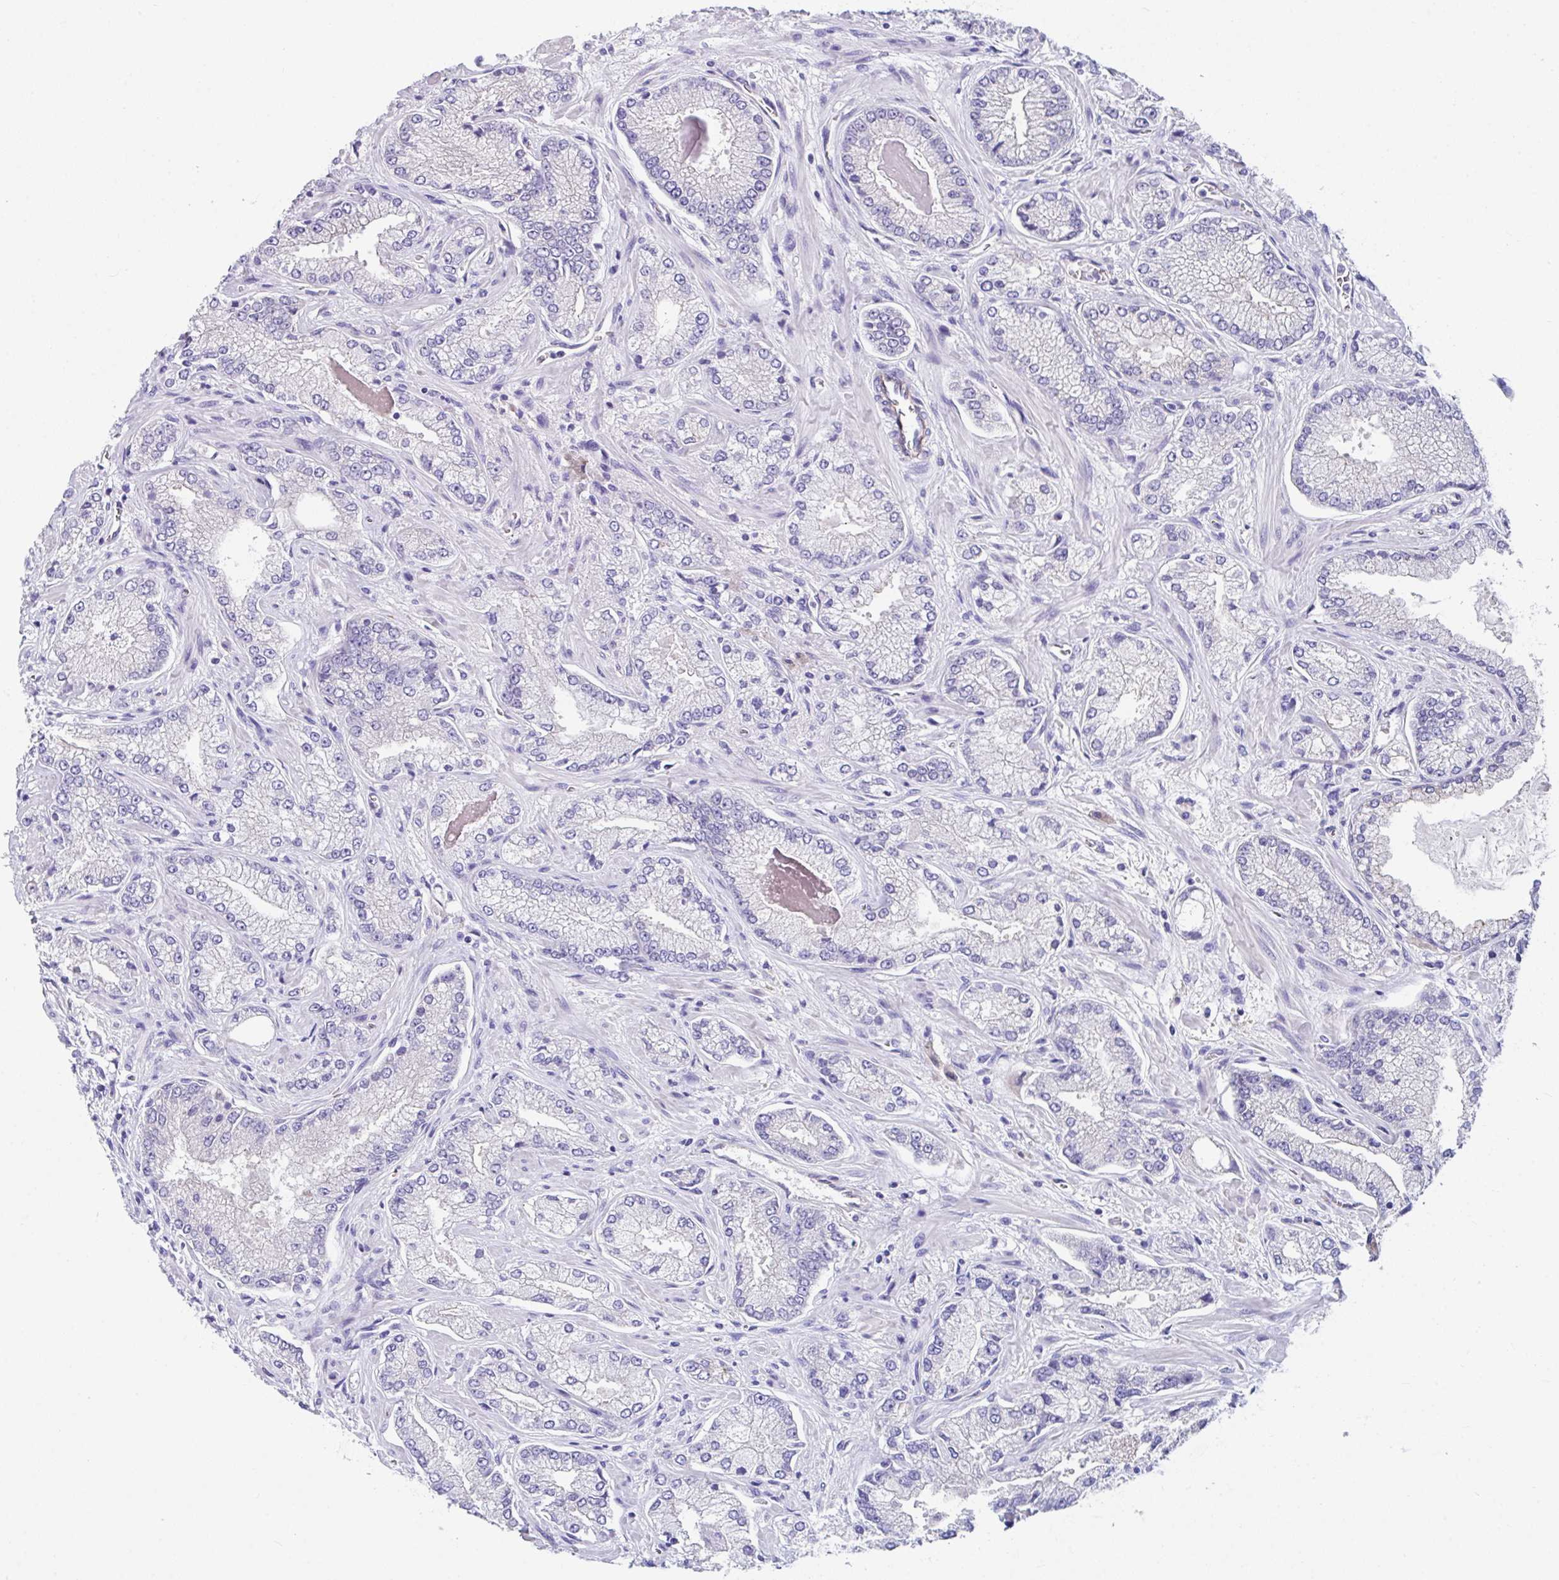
{"staining": {"intensity": "negative", "quantity": "none", "location": "none"}, "tissue": "prostate cancer", "cell_type": "Tumor cells", "image_type": "cancer", "snomed": [{"axis": "morphology", "description": "Normal tissue, NOS"}, {"axis": "morphology", "description": "Adenocarcinoma, High grade"}, {"axis": "topography", "description": "Prostate"}, {"axis": "topography", "description": "Peripheral nerve tissue"}], "caption": "Image shows no significant protein positivity in tumor cells of prostate cancer. (DAB immunohistochemistry, high magnification).", "gene": "ZNF813", "patient": {"sex": "male", "age": 68}}